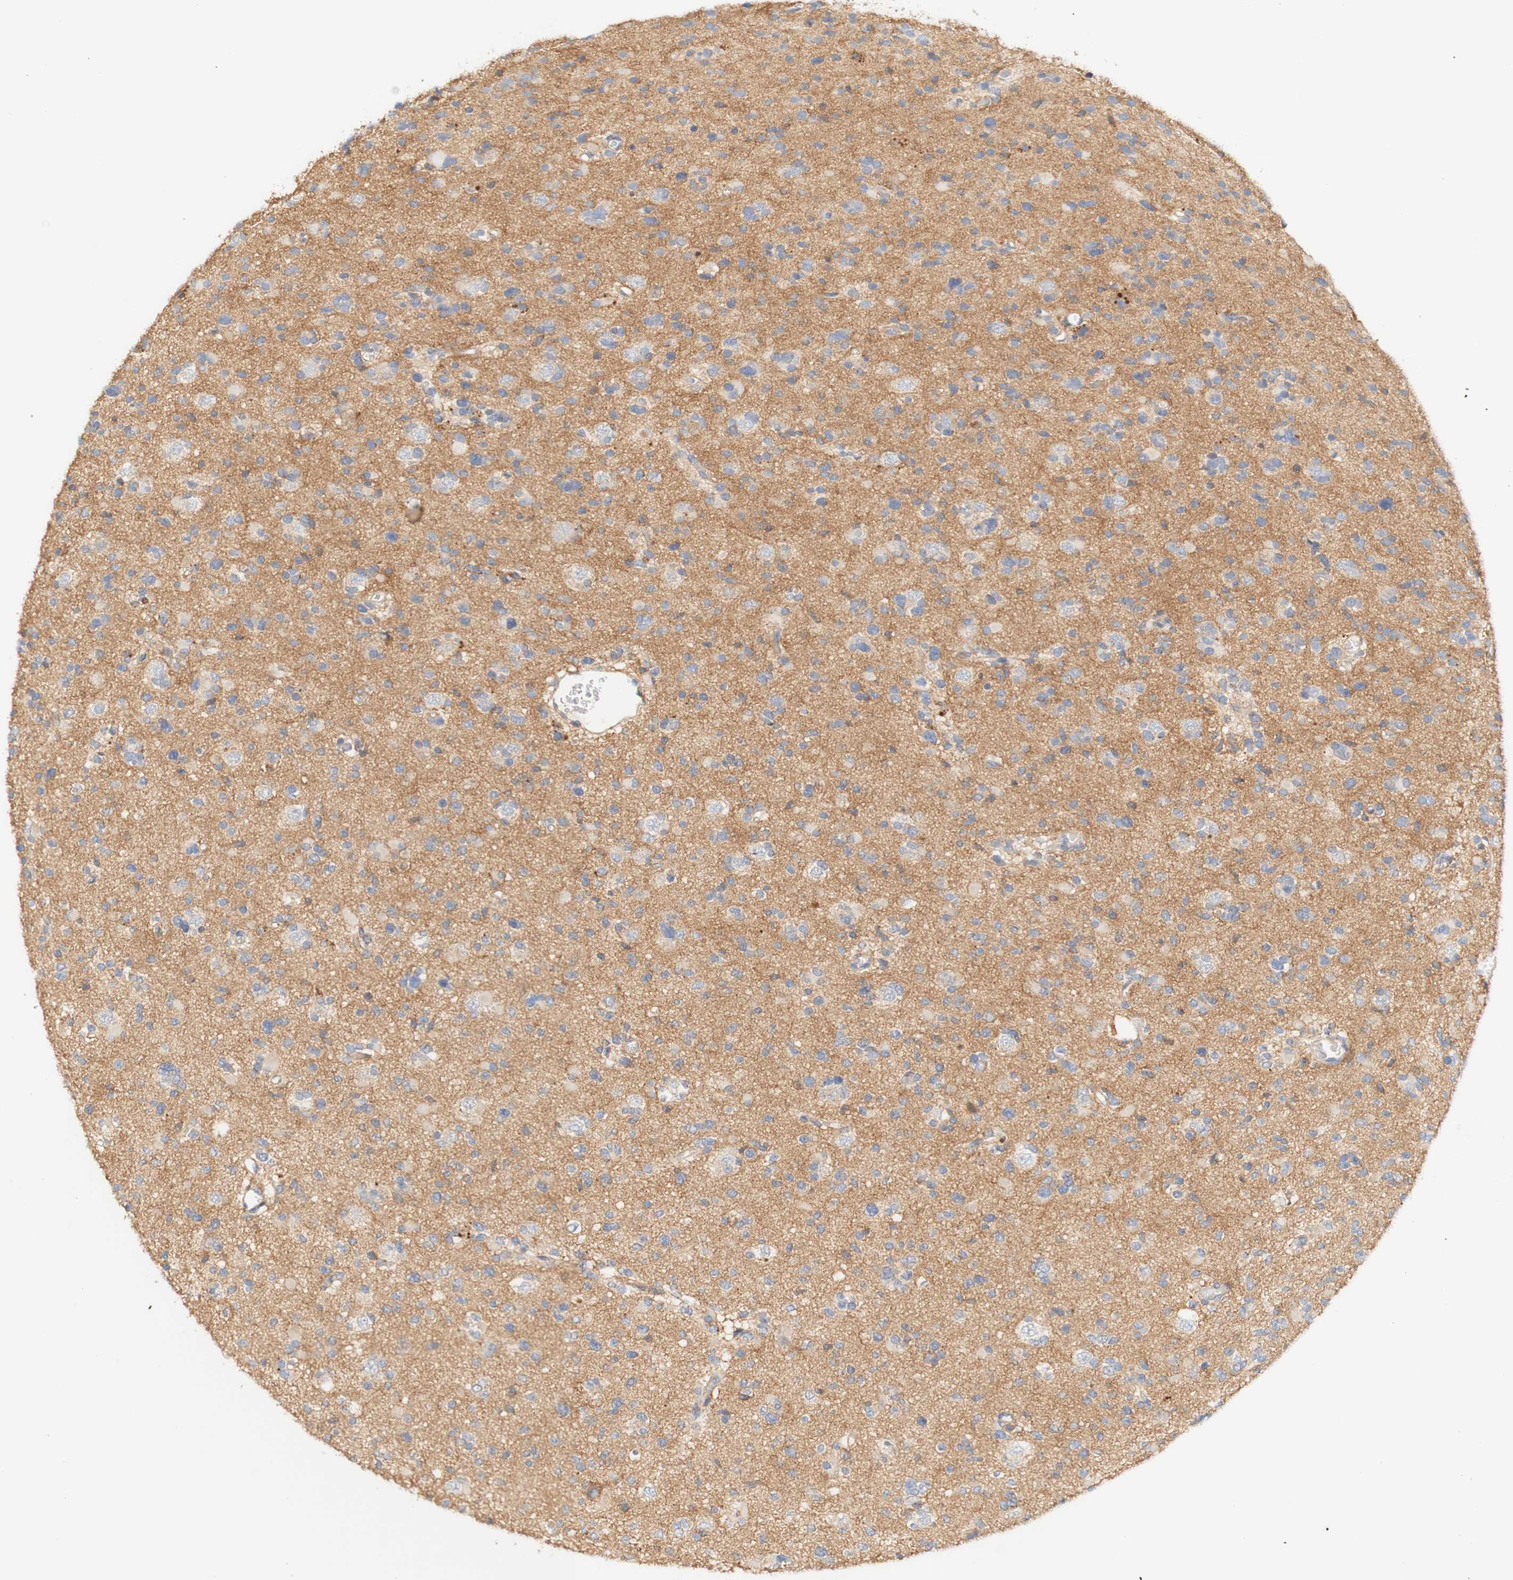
{"staining": {"intensity": "negative", "quantity": "none", "location": "none"}, "tissue": "glioma", "cell_type": "Tumor cells", "image_type": "cancer", "snomed": [{"axis": "morphology", "description": "Glioma, malignant, Low grade"}, {"axis": "topography", "description": "Brain"}], "caption": "High magnification brightfield microscopy of malignant glioma (low-grade) stained with DAB (3,3'-diaminobenzidine) (brown) and counterstained with hematoxylin (blue): tumor cells show no significant positivity. (Brightfield microscopy of DAB (3,3'-diaminobenzidine) IHC at high magnification).", "gene": "PCDH7", "patient": {"sex": "female", "age": 22}}